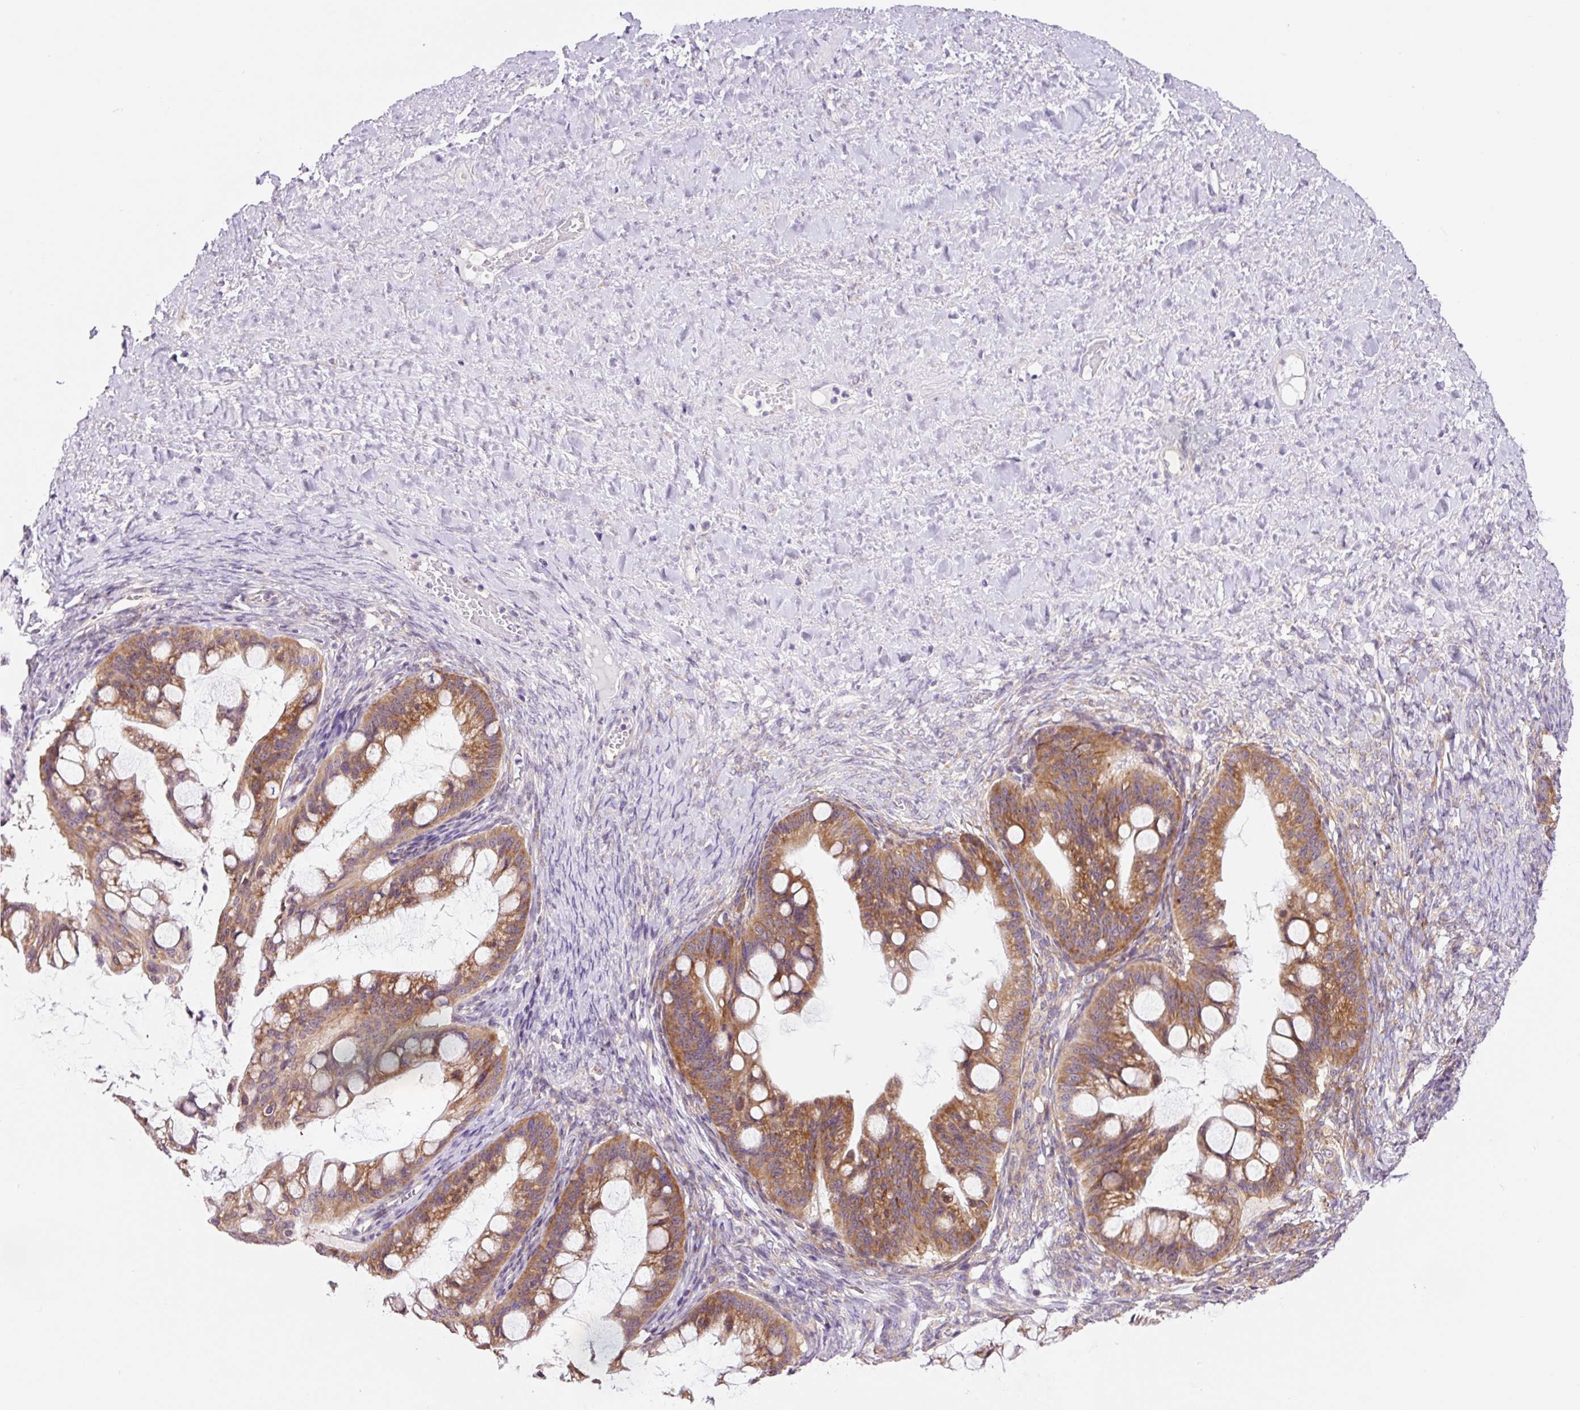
{"staining": {"intensity": "moderate", "quantity": ">75%", "location": "cytoplasmic/membranous"}, "tissue": "ovarian cancer", "cell_type": "Tumor cells", "image_type": "cancer", "snomed": [{"axis": "morphology", "description": "Cystadenocarcinoma, mucinous, NOS"}, {"axis": "topography", "description": "Ovary"}], "caption": "Ovarian cancer (mucinous cystadenocarcinoma) stained for a protein (brown) shows moderate cytoplasmic/membranous positive positivity in approximately >75% of tumor cells.", "gene": "RPL41", "patient": {"sex": "female", "age": 73}}